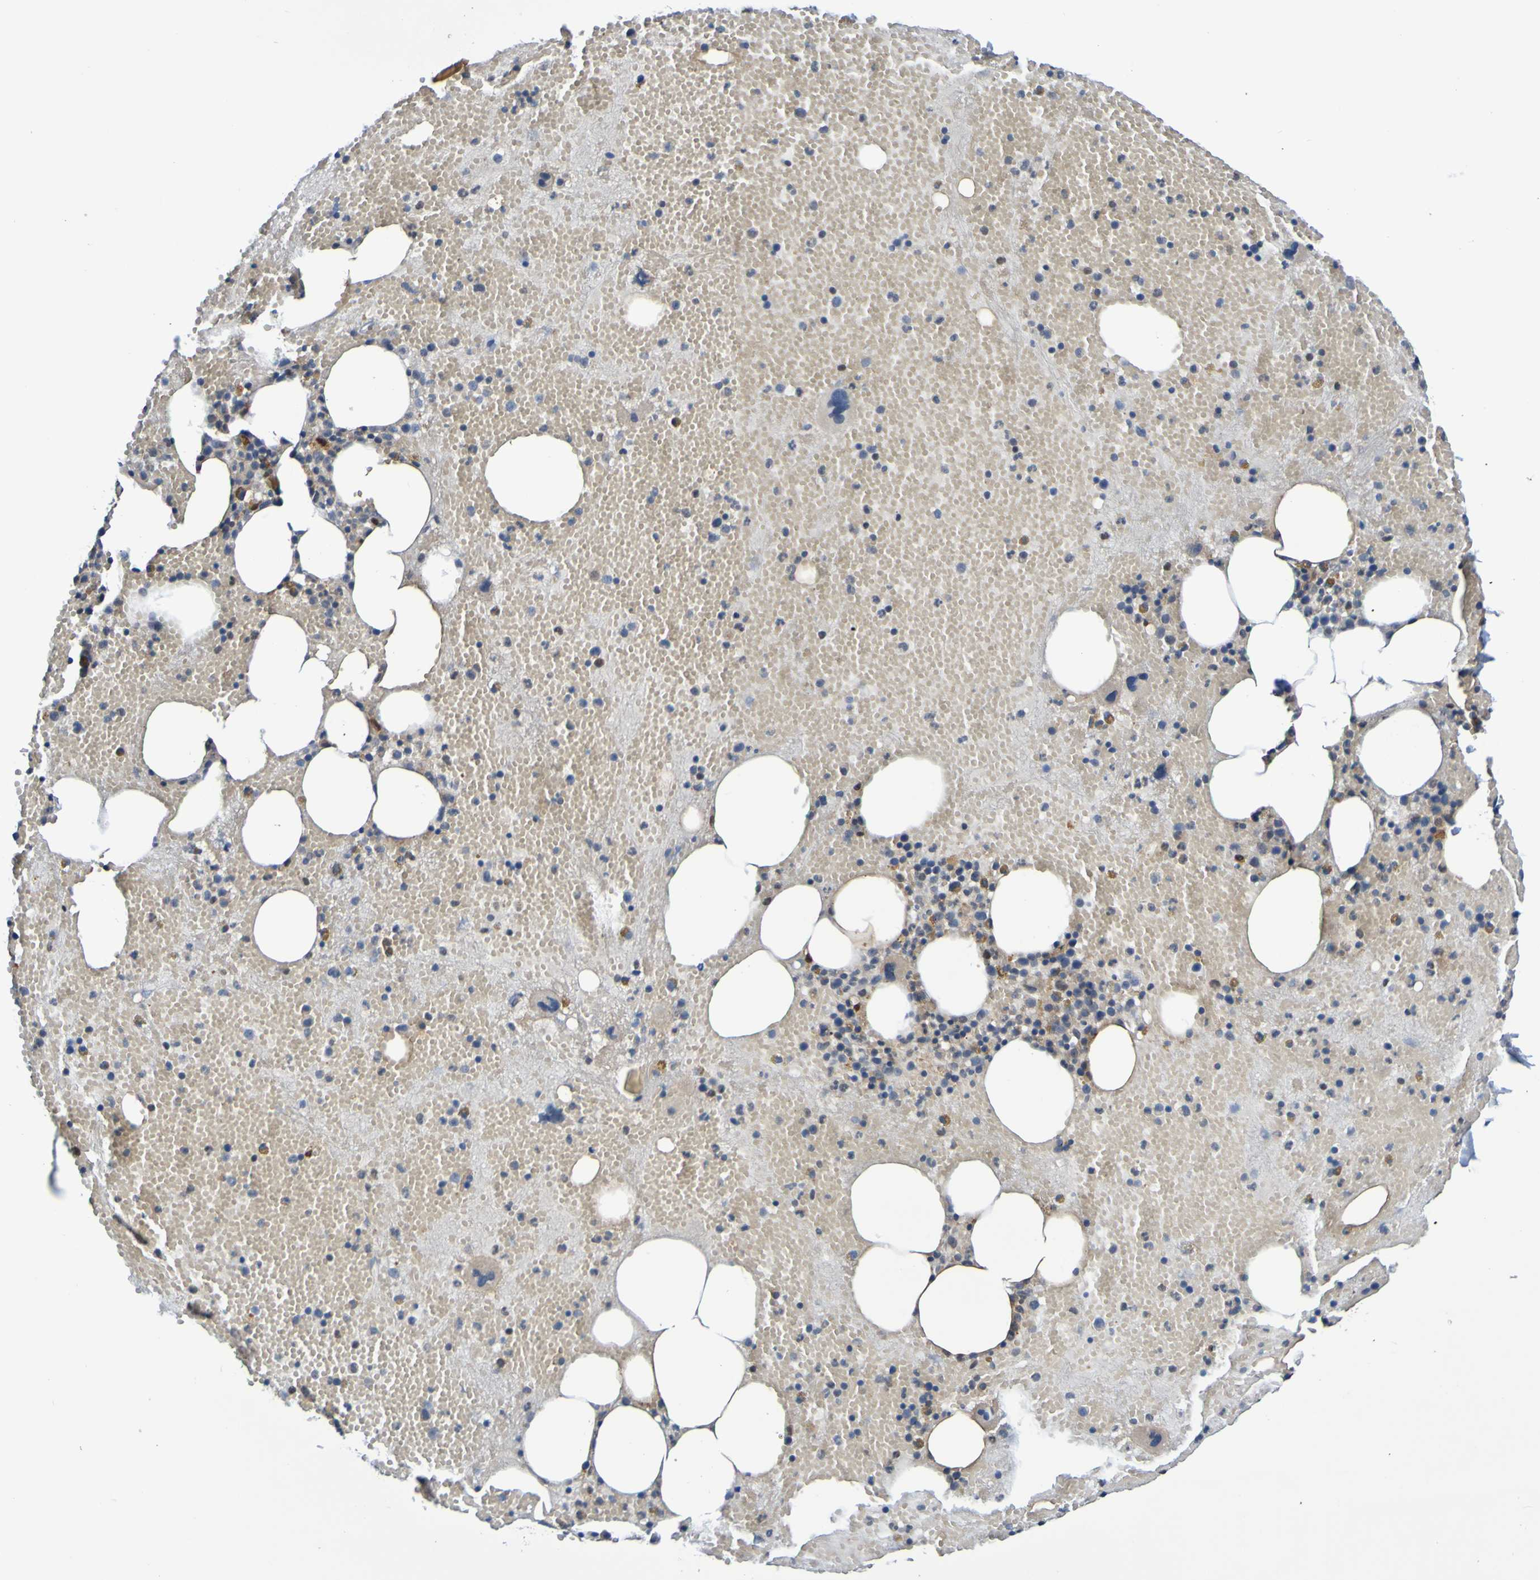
{"staining": {"intensity": "moderate", "quantity": "<25%", "location": "cytoplasmic/membranous,nuclear"}, "tissue": "bone marrow", "cell_type": "Hematopoietic cells", "image_type": "normal", "snomed": [{"axis": "morphology", "description": "Normal tissue, NOS"}, {"axis": "morphology", "description": "Inflammation, NOS"}, {"axis": "topography", "description": "Bone marrow"}], "caption": "A brown stain labels moderate cytoplasmic/membranous,nuclear staining of a protein in hematopoietic cells of benign bone marrow.", "gene": "METAP2", "patient": {"sex": "male", "age": 43}}